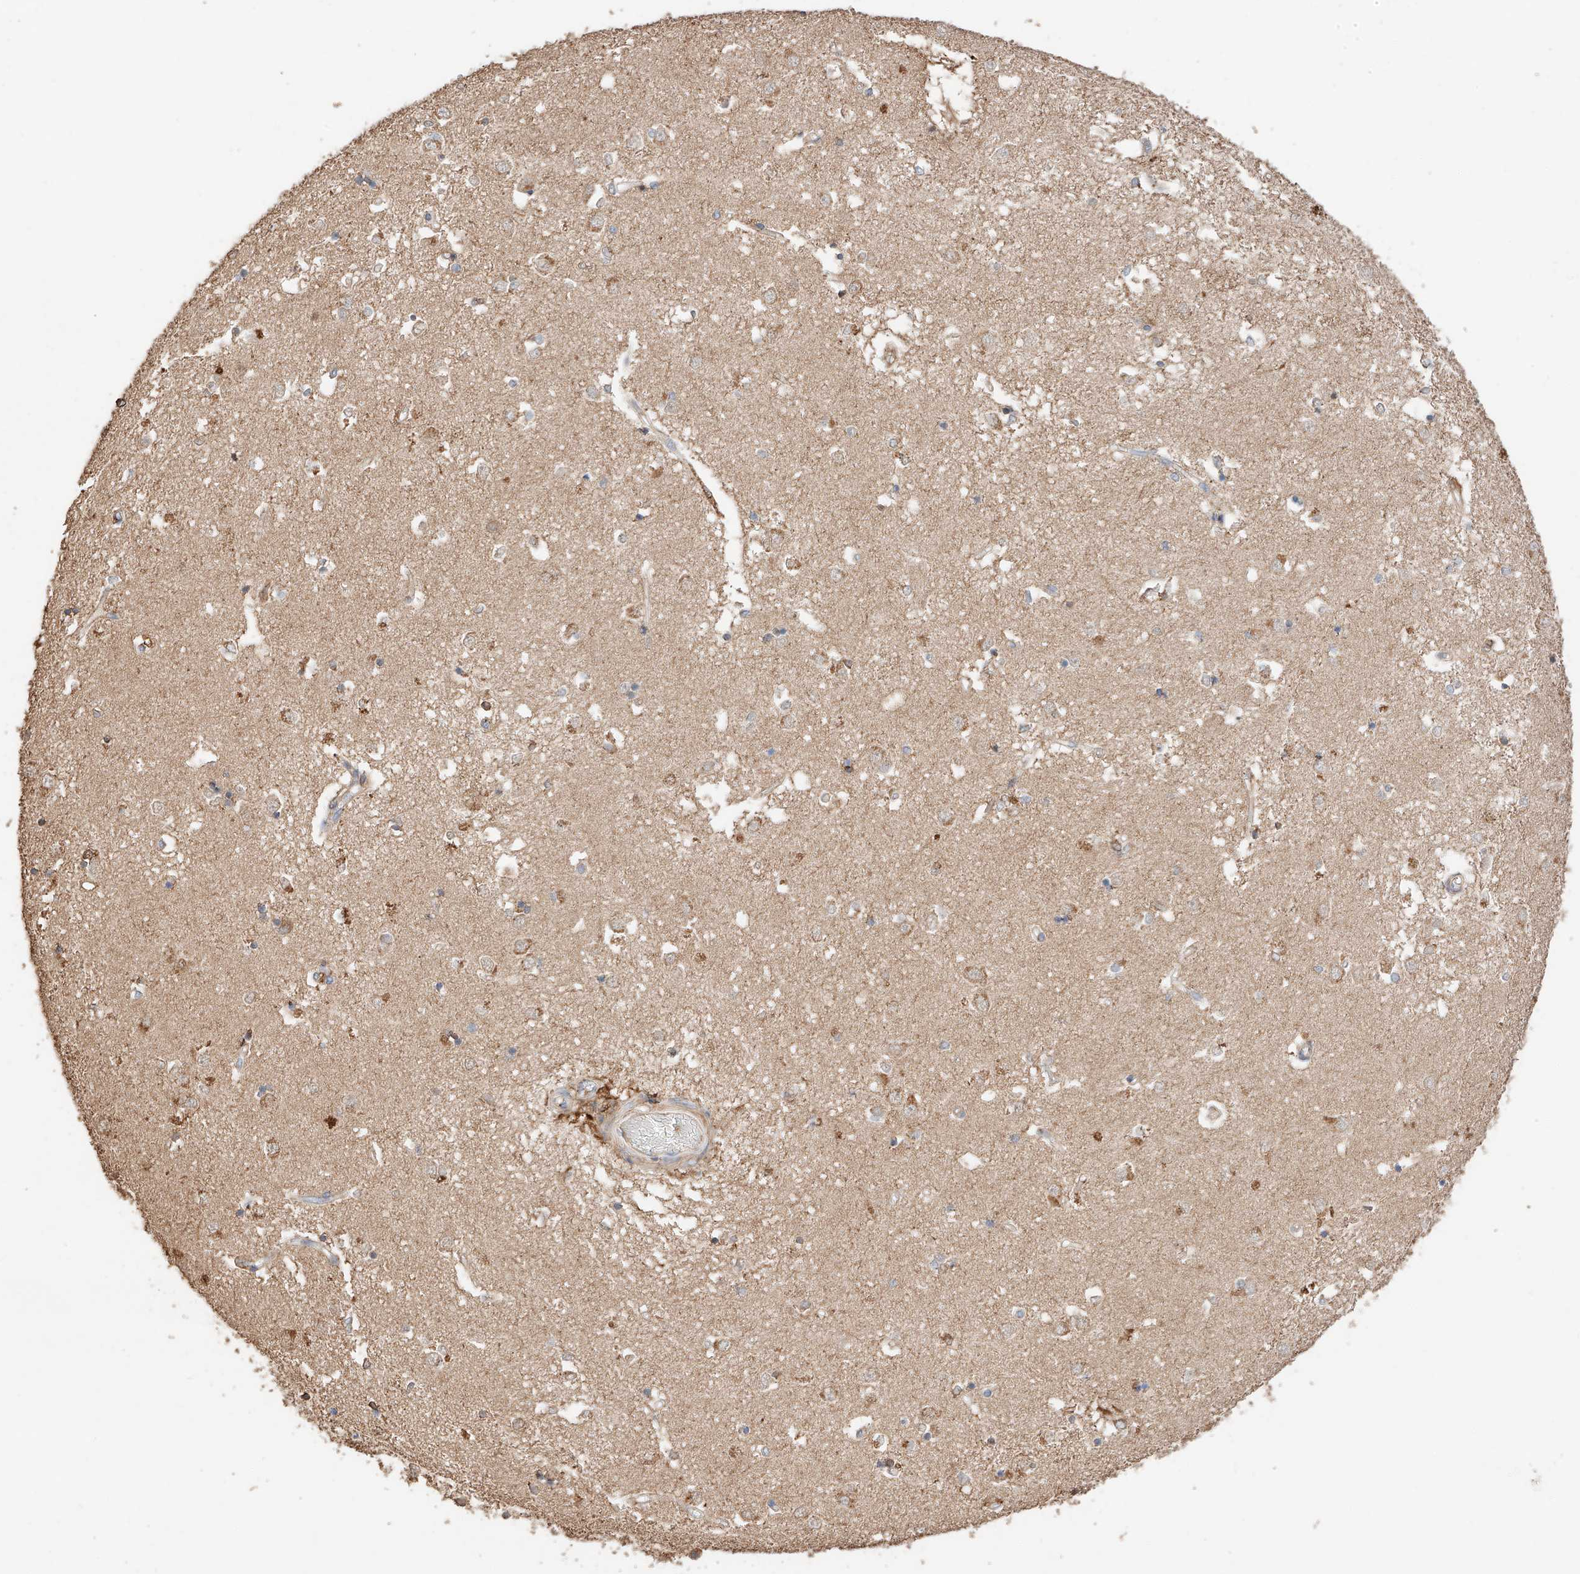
{"staining": {"intensity": "moderate", "quantity": "25%-75%", "location": "cytoplasmic/membranous"}, "tissue": "caudate", "cell_type": "Glial cells", "image_type": "normal", "snomed": [{"axis": "morphology", "description": "Normal tissue, NOS"}, {"axis": "topography", "description": "Lateral ventricle wall"}], "caption": "This micrograph reveals immunohistochemistry (IHC) staining of unremarkable caudate, with medium moderate cytoplasmic/membranous staining in approximately 25%-75% of glial cells.", "gene": "MOSPD1", "patient": {"sex": "male", "age": 45}}